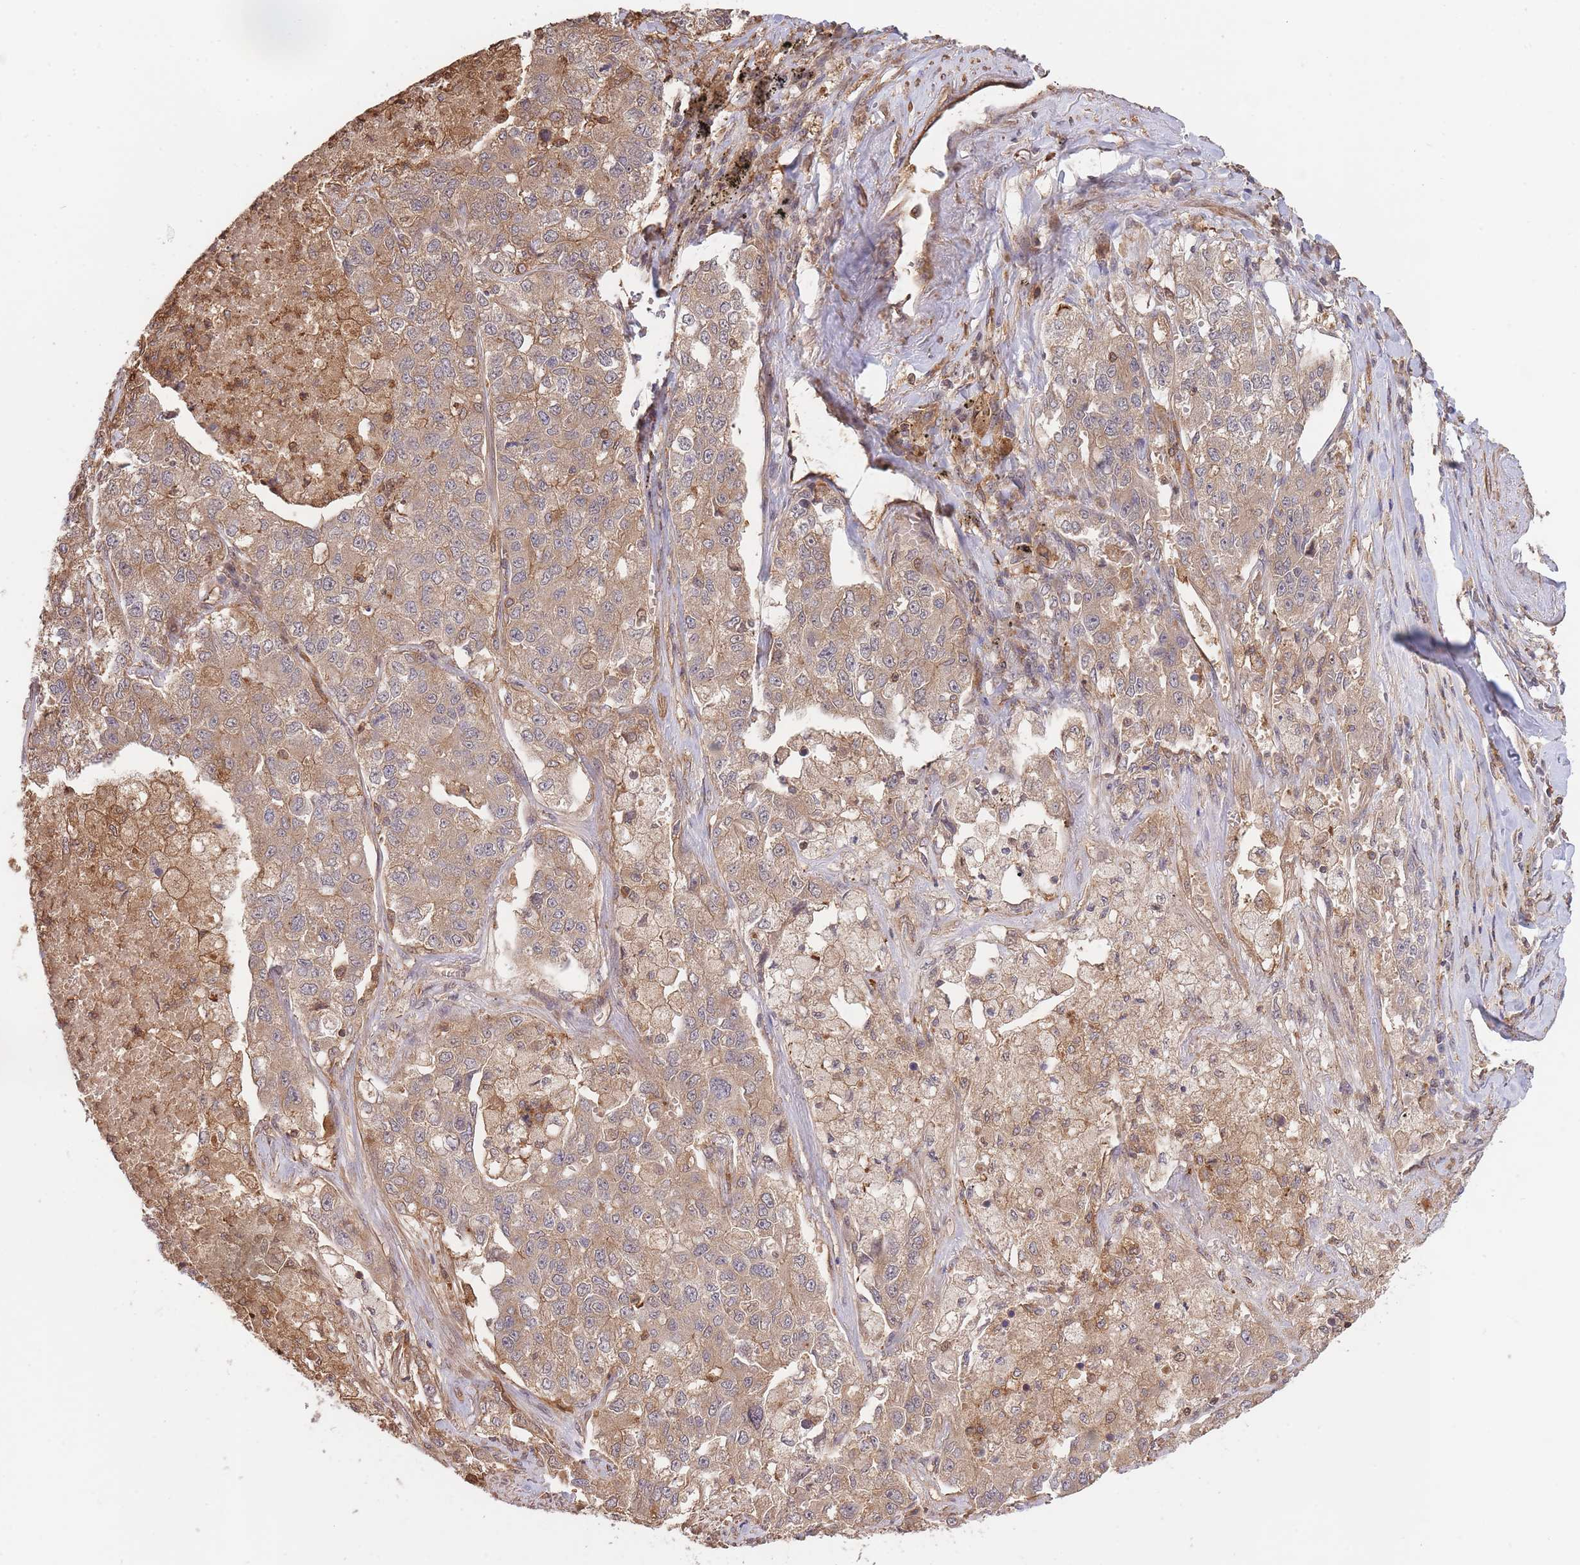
{"staining": {"intensity": "weak", "quantity": ">75%", "location": "cytoplasmic/membranous"}, "tissue": "lung cancer", "cell_type": "Tumor cells", "image_type": "cancer", "snomed": [{"axis": "morphology", "description": "Adenocarcinoma, NOS"}, {"axis": "topography", "description": "Lung"}], "caption": "Immunohistochemical staining of lung cancer (adenocarcinoma) demonstrates low levels of weak cytoplasmic/membranous positivity in approximately >75% of tumor cells. (IHC, brightfield microscopy, high magnification).", "gene": "ZNF304", "patient": {"sex": "male", "age": 49}}